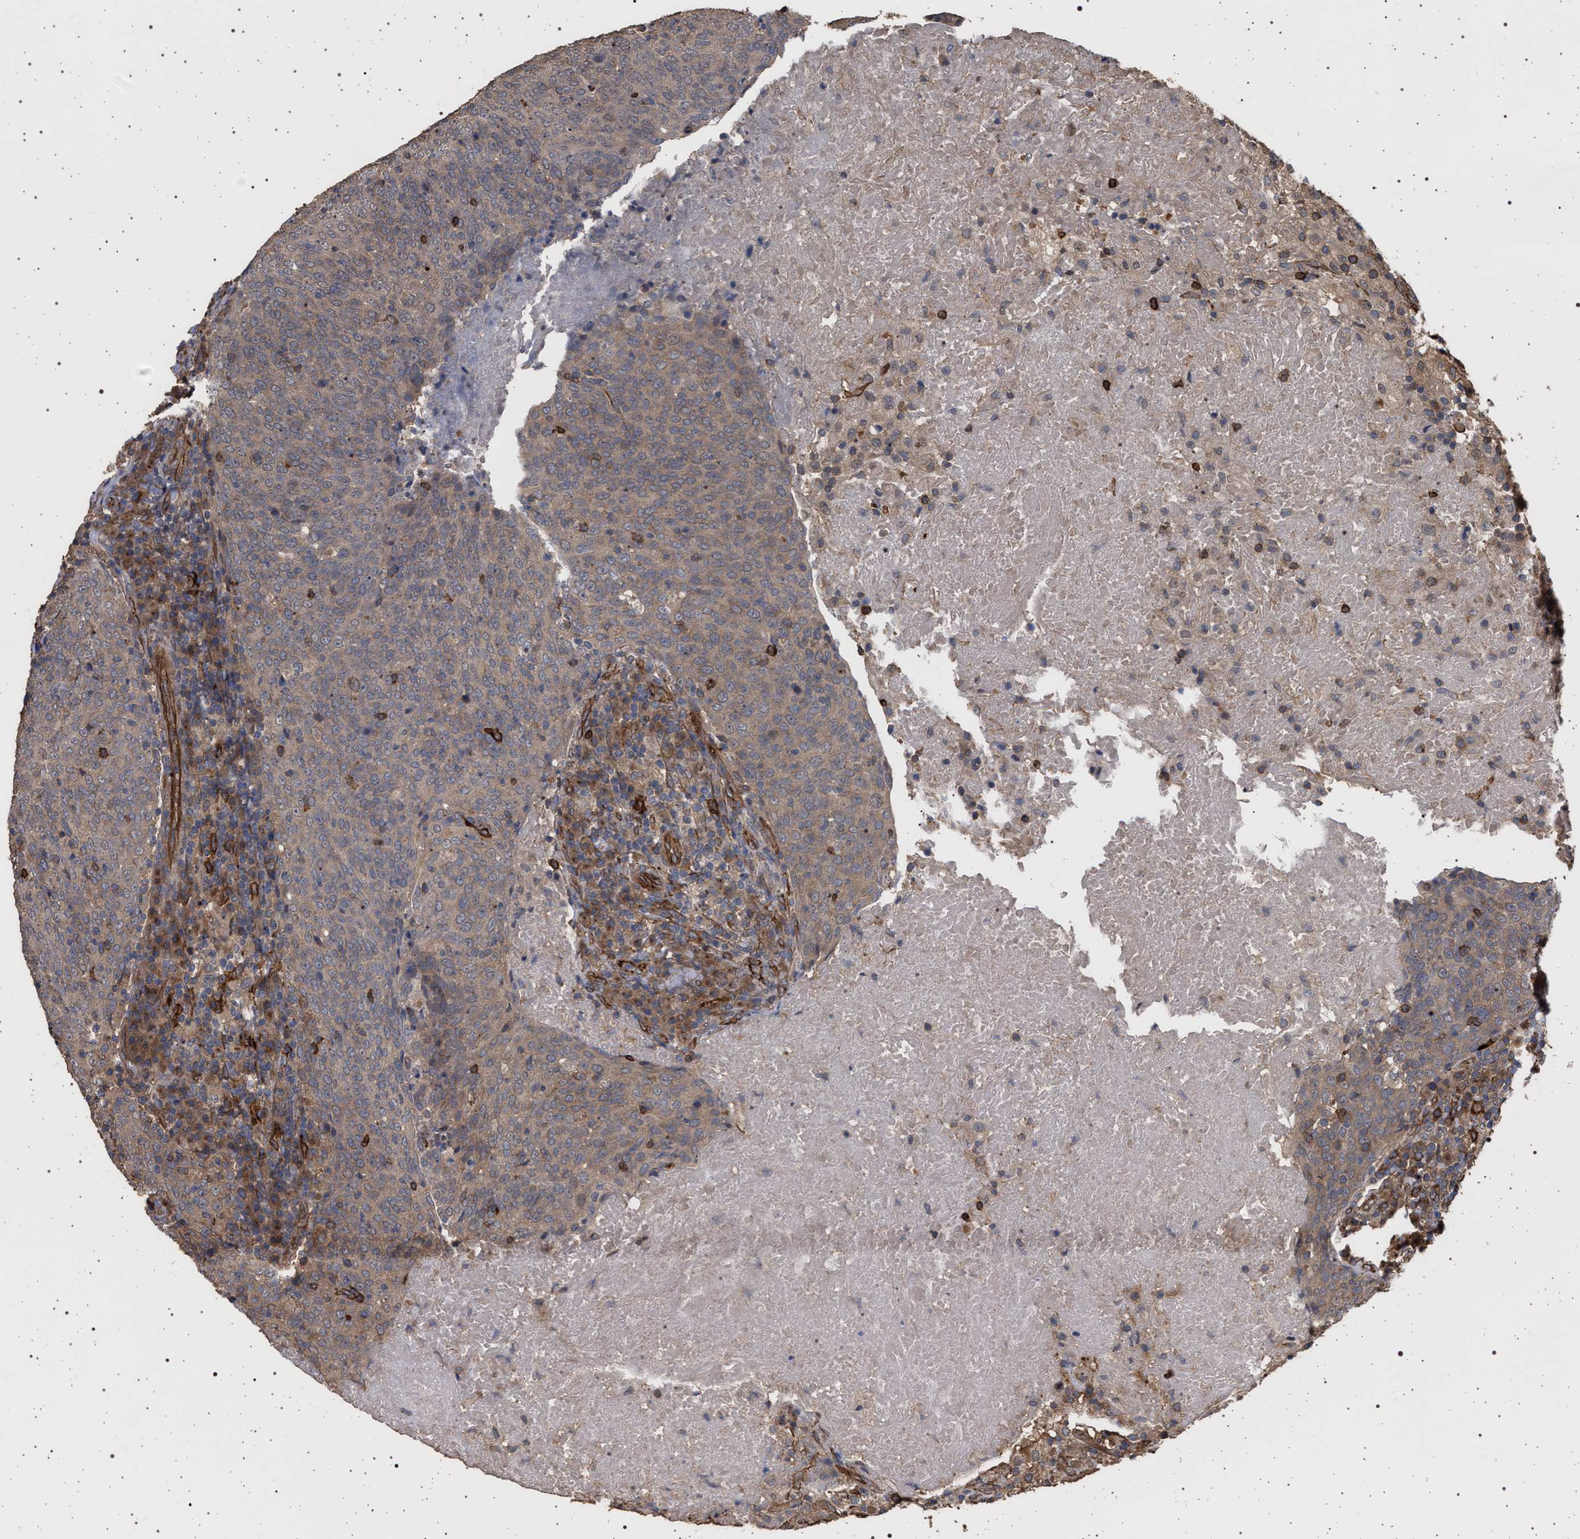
{"staining": {"intensity": "moderate", "quantity": ">75%", "location": "cytoplasmic/membranous"}, "tissue": "head and neck cancer", "cell_type": "Tumor cells", "image_type": "cancer", "snomed": [{"axis": "morphology", "description": "Squamous cell carcinoma, NOS"}, {"axis": "morphology", "description": "Squamous cell carcinoma, metastatic, NOS"}, {"axis": "topography", "description": "Lymph node"}, {"axis": "topography", "description": "Head-Neck"}], "caption": "Squamous cell carcinoma (head and neck) tissue displays moderate cytoplasmic/membranous expression in about >75% of tumor cells, visualized by immunohistochemistry.", "gene": "IFT20", "patient": {"sex": "male", "age": 62}}